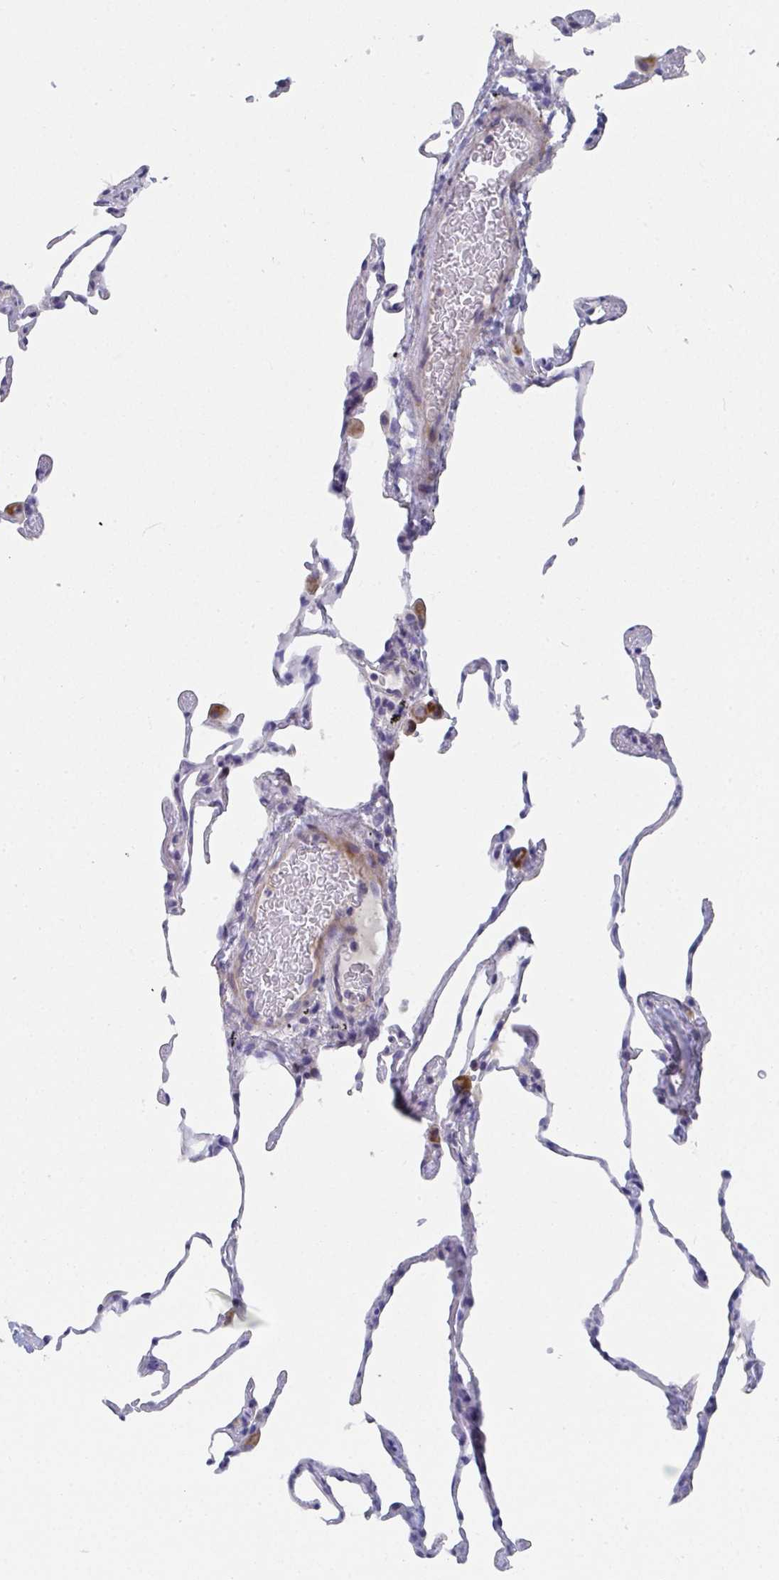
{"staining": {"intensity": "negative", "quantity": "none", "location": "none"}, "tissue": "lung", "cell_type": "Alveolar cells", "image_type": "normal", "snomed": [{"axis": "morphology", "description": "Normal tissue, NOS"}, {"axis": "topography", "description": "Lung"}], "caption": "Immunohistochemistry (IHC) micrograph of benign lung: lung stained with DAB reveals no significant protein positivity in alveolar cells.", "gene": "ATP5F1C", "patient": {"sex": "female", "age": 57}}